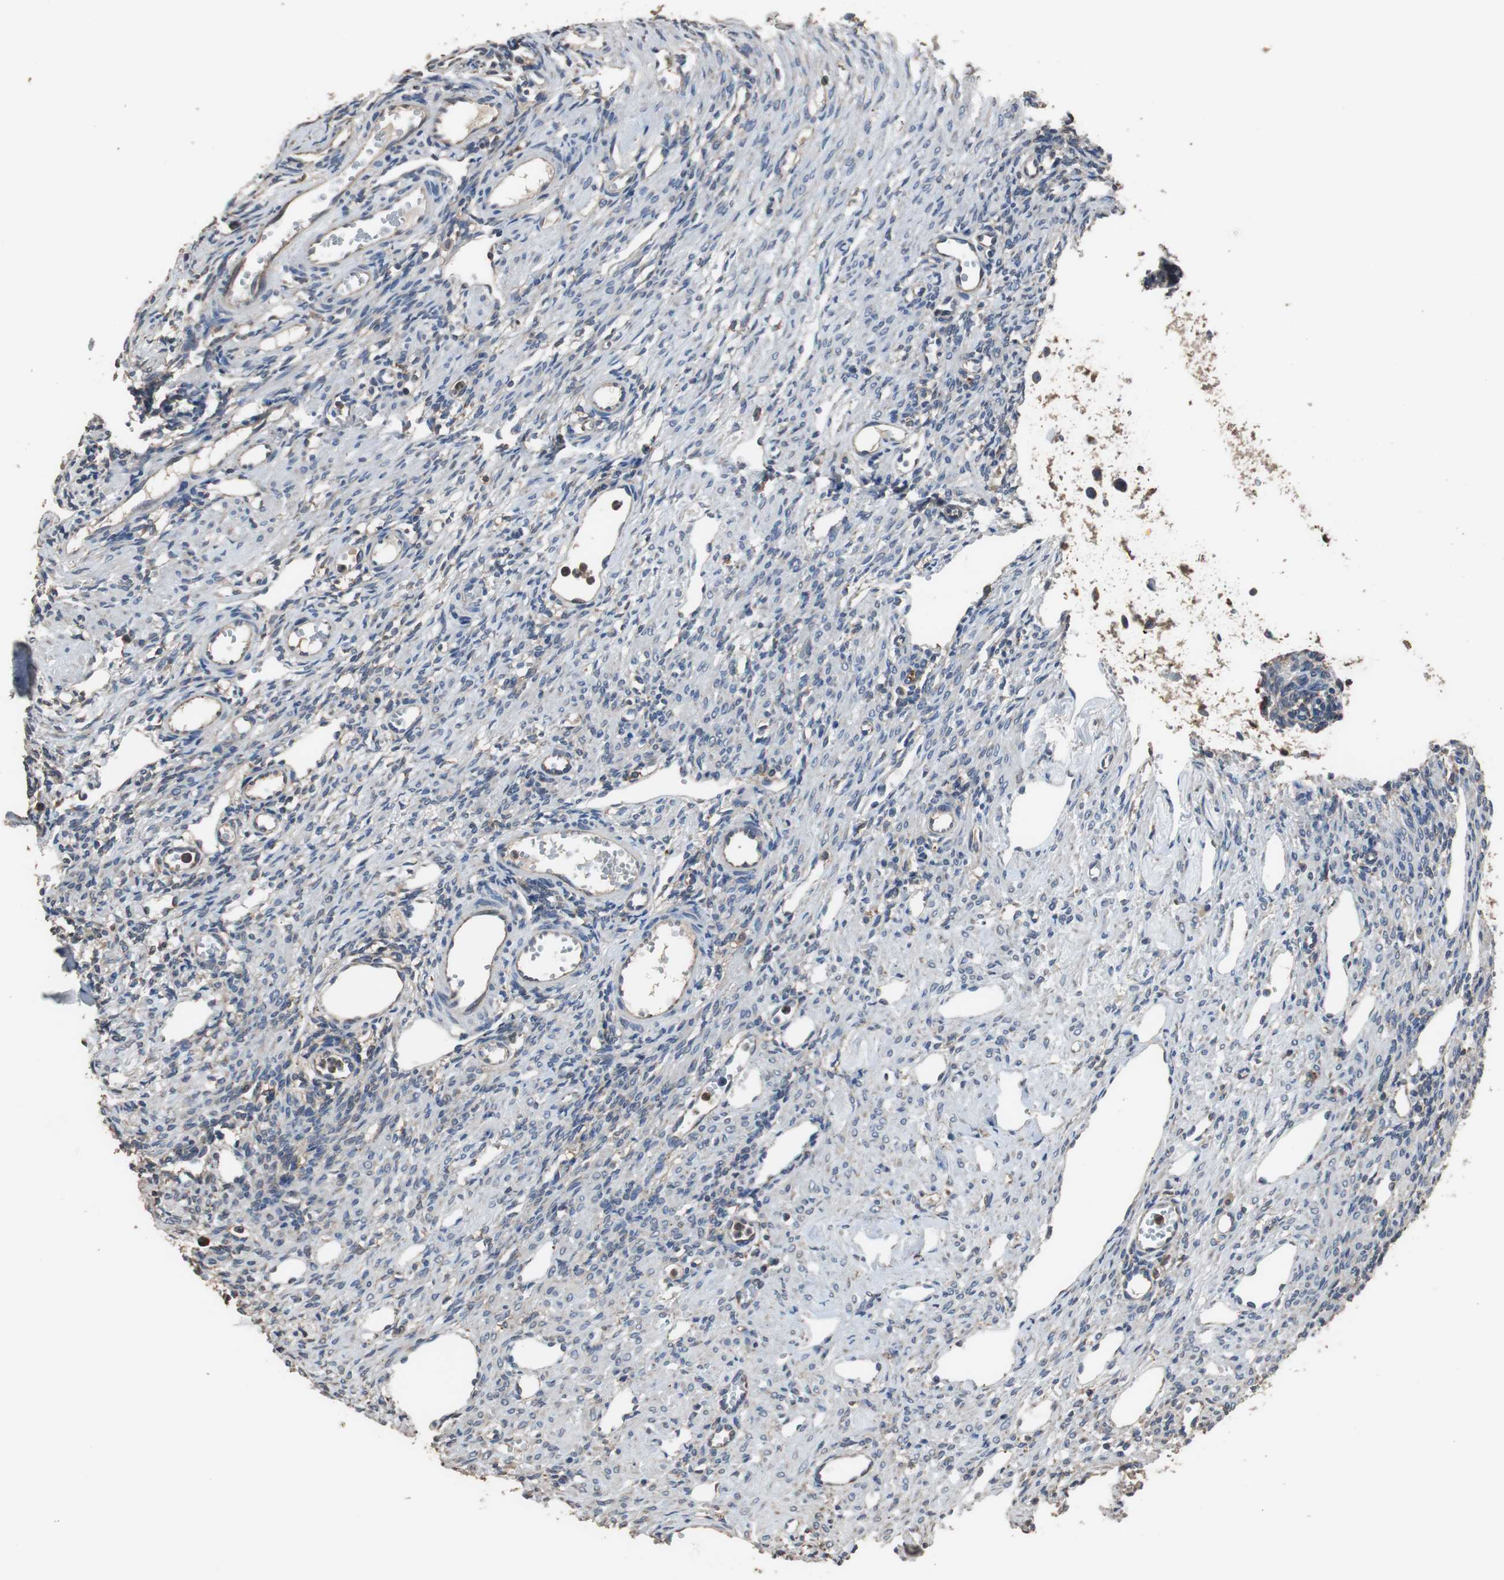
{"staining": {"intensity": "weak", "quantity": "<25%", "location": "cytoplasmic/membranous"}, "tissue": "ovary", "cell_type": "Ovarian stroma cells", "image_type": "normal", "snomed": [{"axis": "morphology", "description": "Normal tissue, NOS"}, {"axis": "topography", "description": "Ovary"}], "caption": "High power microscopy photomicrograph of an immunohistochemistry (IHC) image of unremarkable ovary, revealing no significant staining in ovarian stroma cells.", "gene": "SCIMP", "patient": {"sex": "female", "age": 33}}